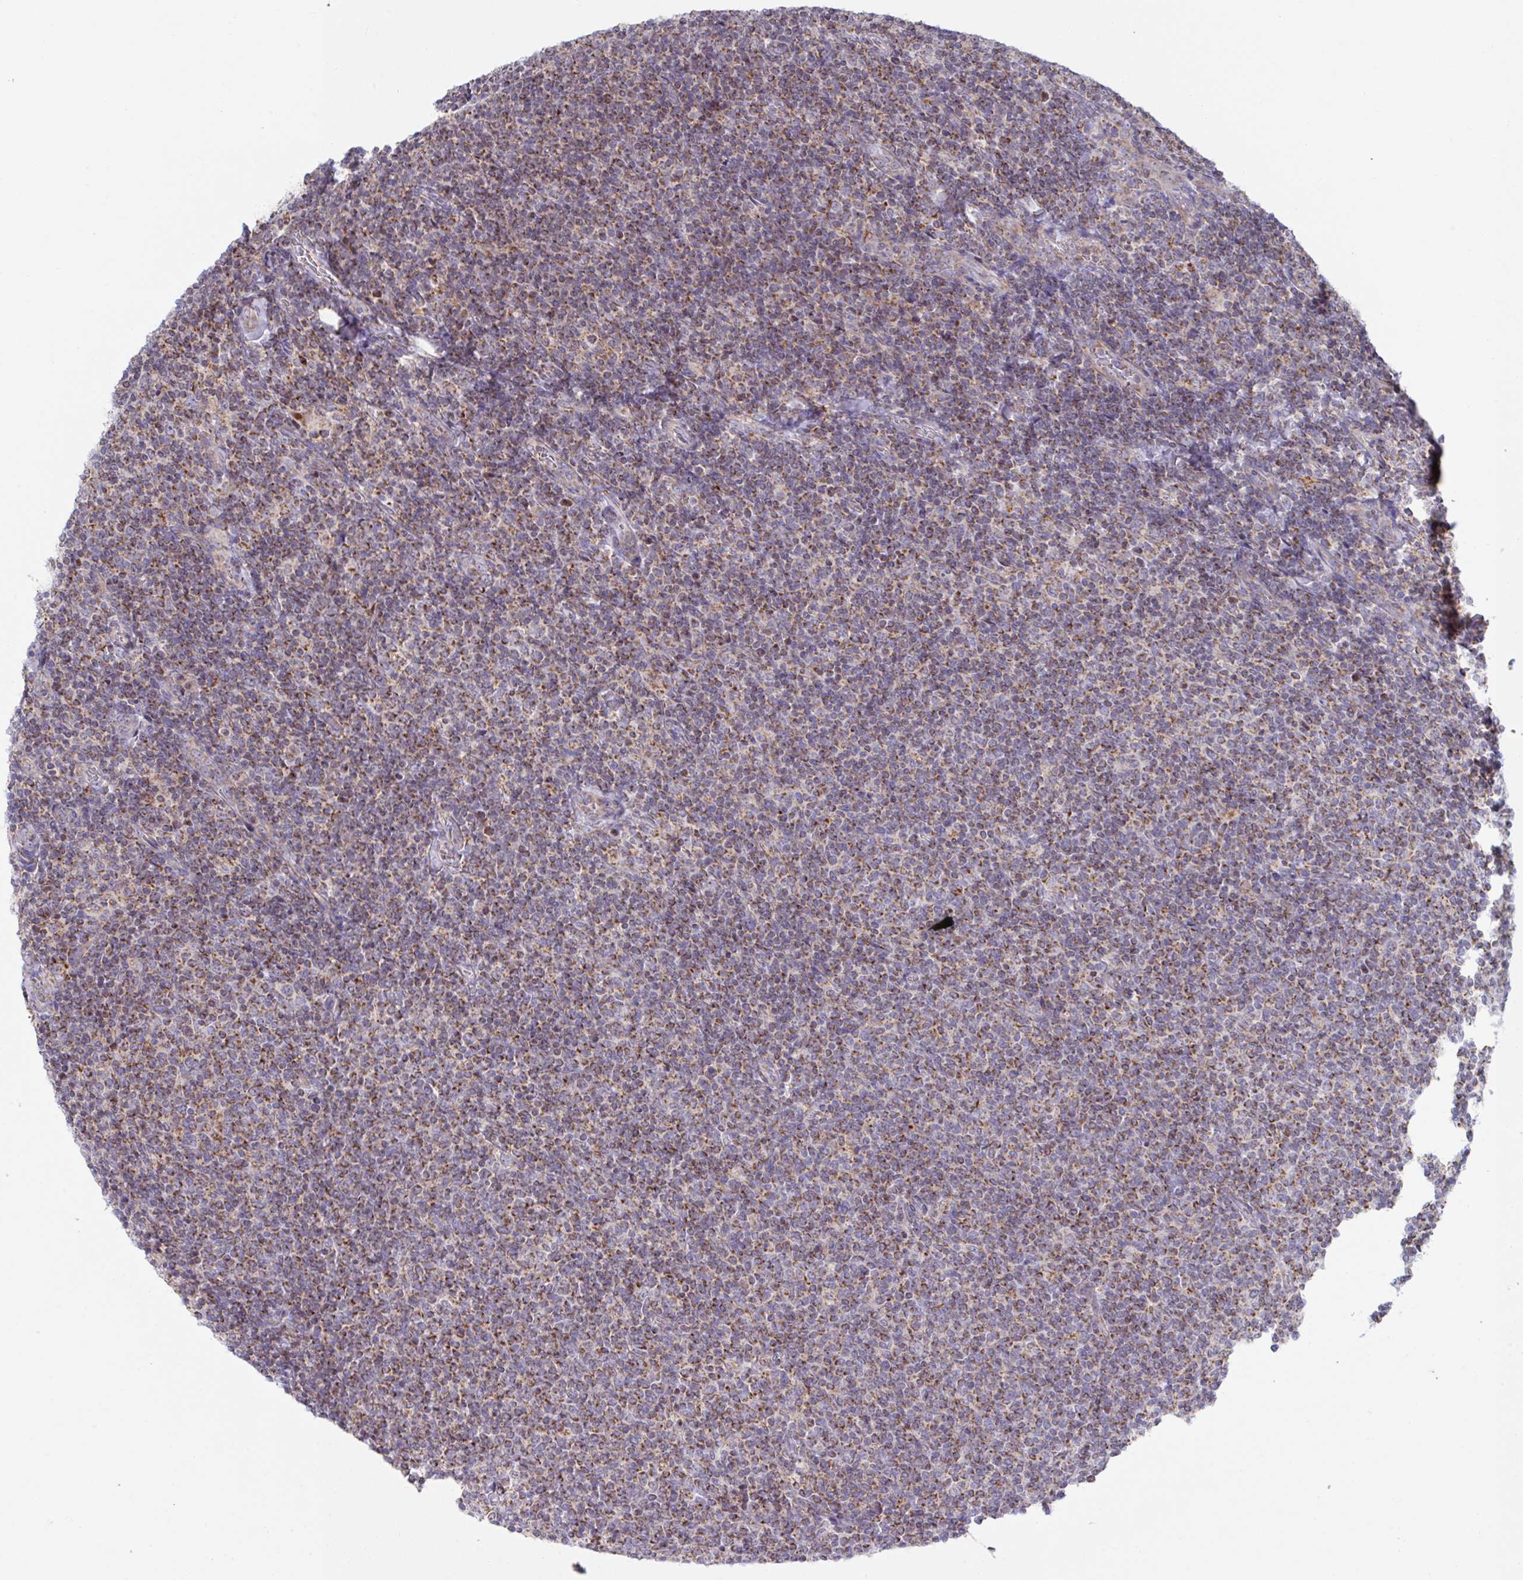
{"staining": {"intensity": "moderate", "quantity": ">75%", "location": "cytoplasmic/membranous"}, "tissue": "lymphoma", "cell_type": "Tumor cells", "image_type": "cancer", "snomed": [{"axis": "morphology", "description": "Malignant lymphoma, non-Hodgkin's type, Low grade"}, {"axis": "topography", "description": "Lymph node"}], "caption": "The photomicrograph exhibits immunohistochemical staining of low-grade malignant lymphoma, non-Hodgkin's type. There is moderate cytoplasmic/membranous positivity is present in about >75% of tumor cells.", "gene": "NDUFA7", "patient": {"sex": "male", "age": 52}}